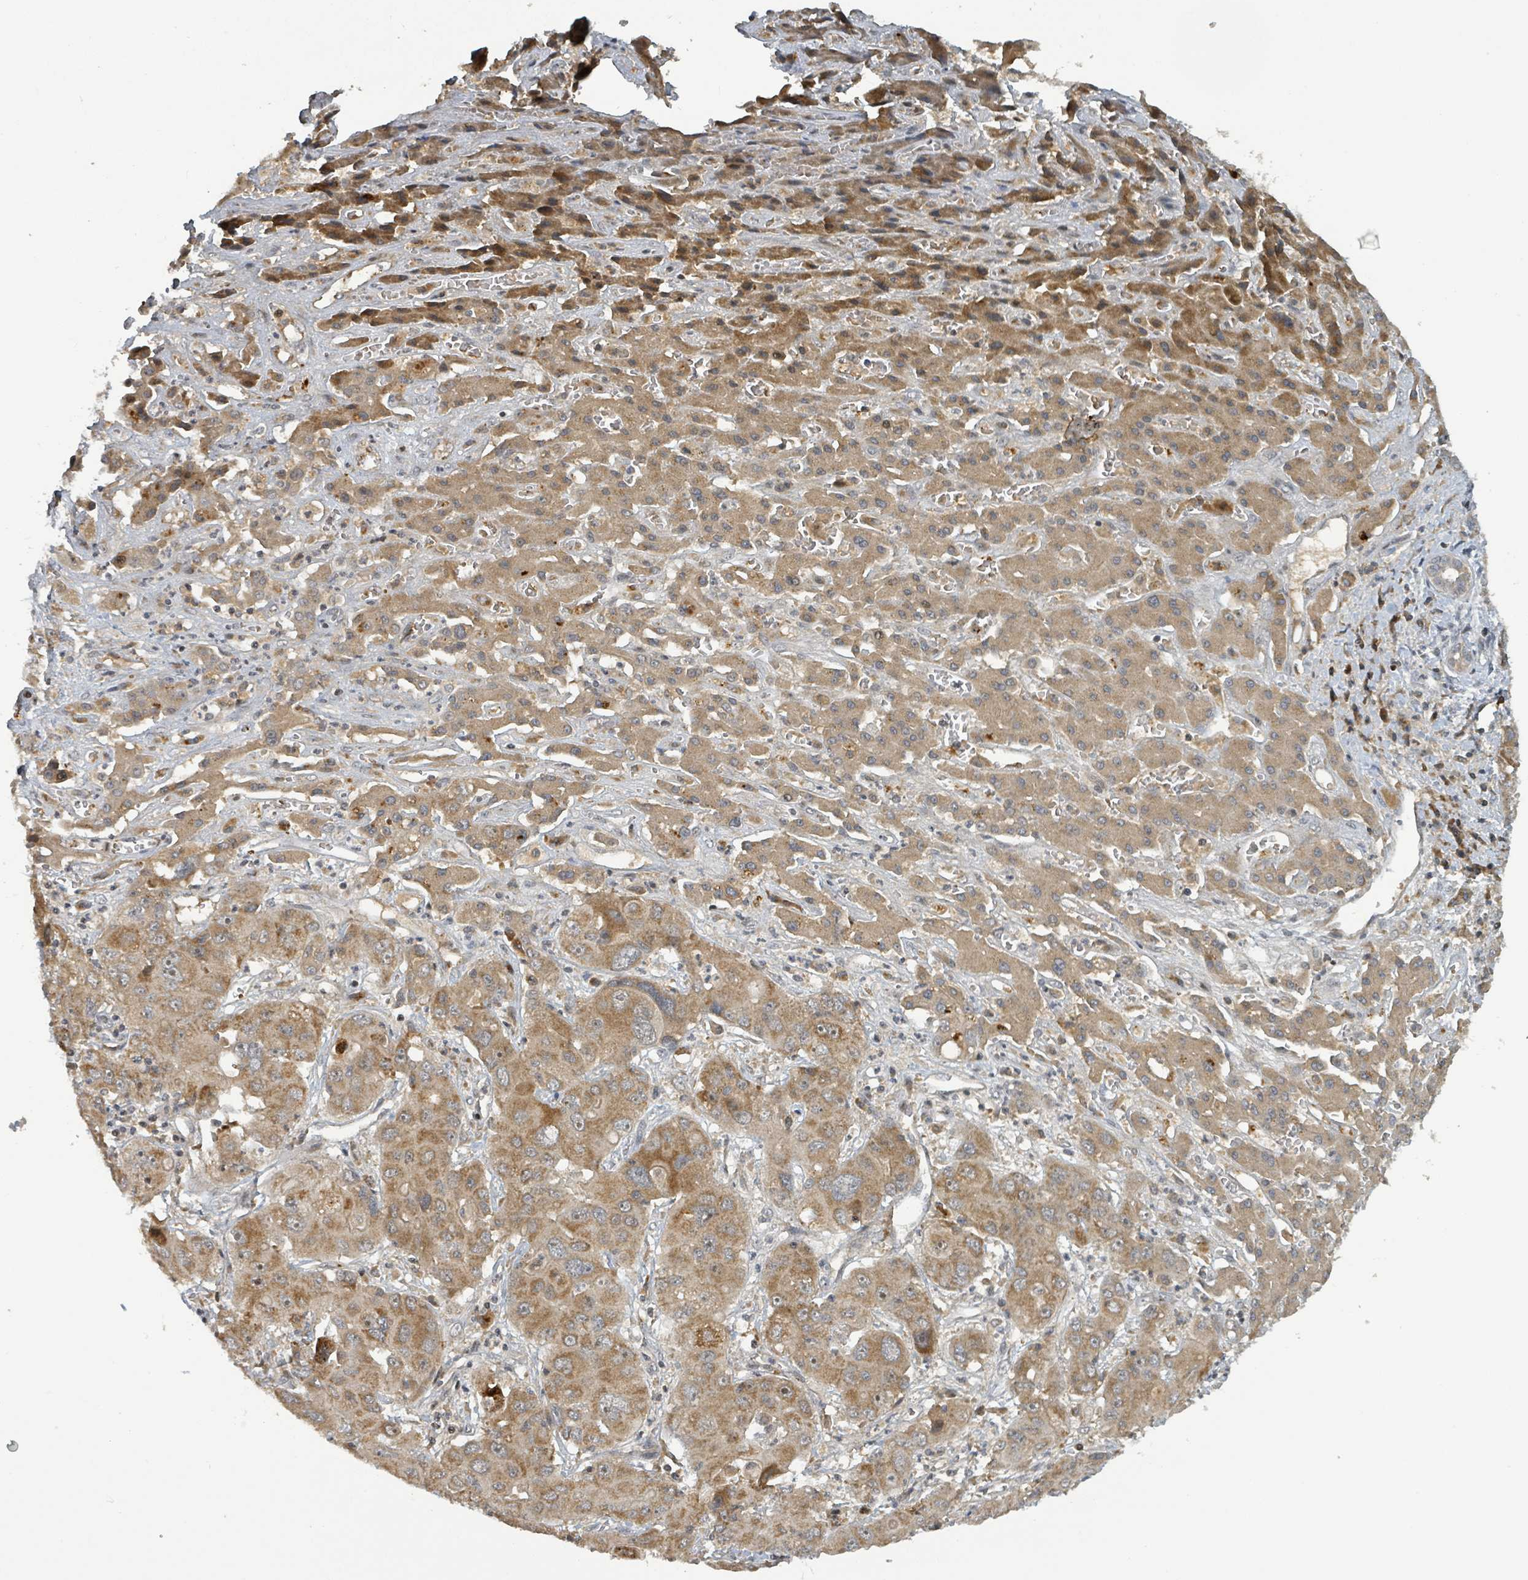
{"staining": {"intensity": "moderate", "quantity": ">75%", "location": "cytoplasmic/membranous"}, "tissue": "liver cancer", "cell_type": "Tumor cells", "image_type": "cancer", "snomed": [{"axis": "morphology", "description": "Cholangiocarcinoma"}, {"axis": "topography", "description": "Liver"}], "caption": "The immunohistochemical stain labels moderate cytoplasmic/membranous positivity in tumor cells of cholangiocarcinoma (liver) tissue. Nuclei are stained in blue.", "gene": "ITGA11", "patient": {"sex": "male", "age": 67}}